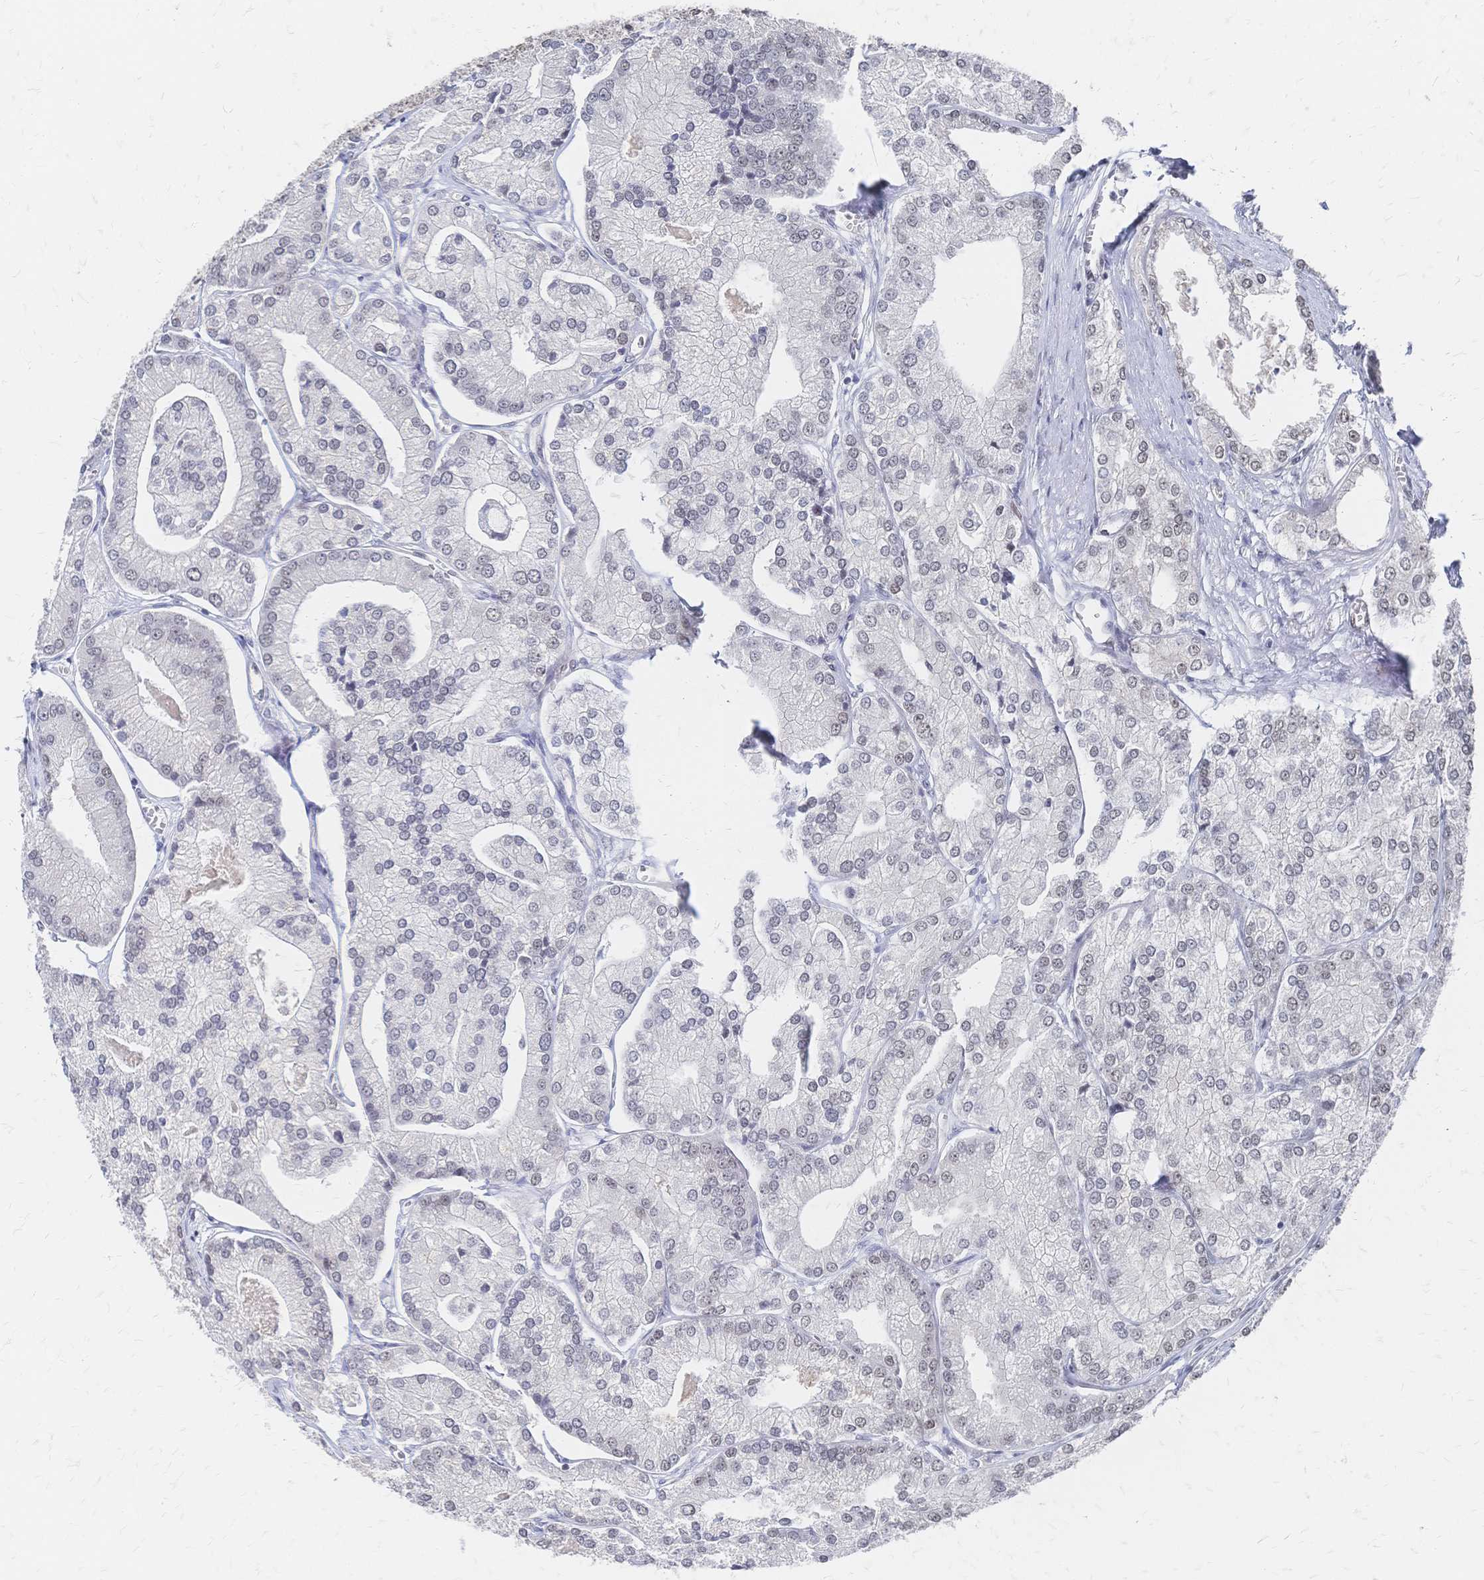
{"staining": {"intensity": "weak", "quantity": "25%-75%", "location": "nuclear"}, "tissue": "prostate cancer", "cell_type": "Tumor cells", "image_type": "cancer", "snomed": [{"axis": "morphology", "description": "Adenocarcinoma, High grade"}, {"axis": "topography", "description": "Prostate"}], "caption": "High-power microscopy captured an immunohistochemistry histopathology image of prostate high-grade adenocarcinoma, revealing weak nuclear expression in approximately 25%-75% of tumor cells. Nuclei are stained in blue.", "gene": "NELFA", "patient": {"sex": "male", "age": 61}}